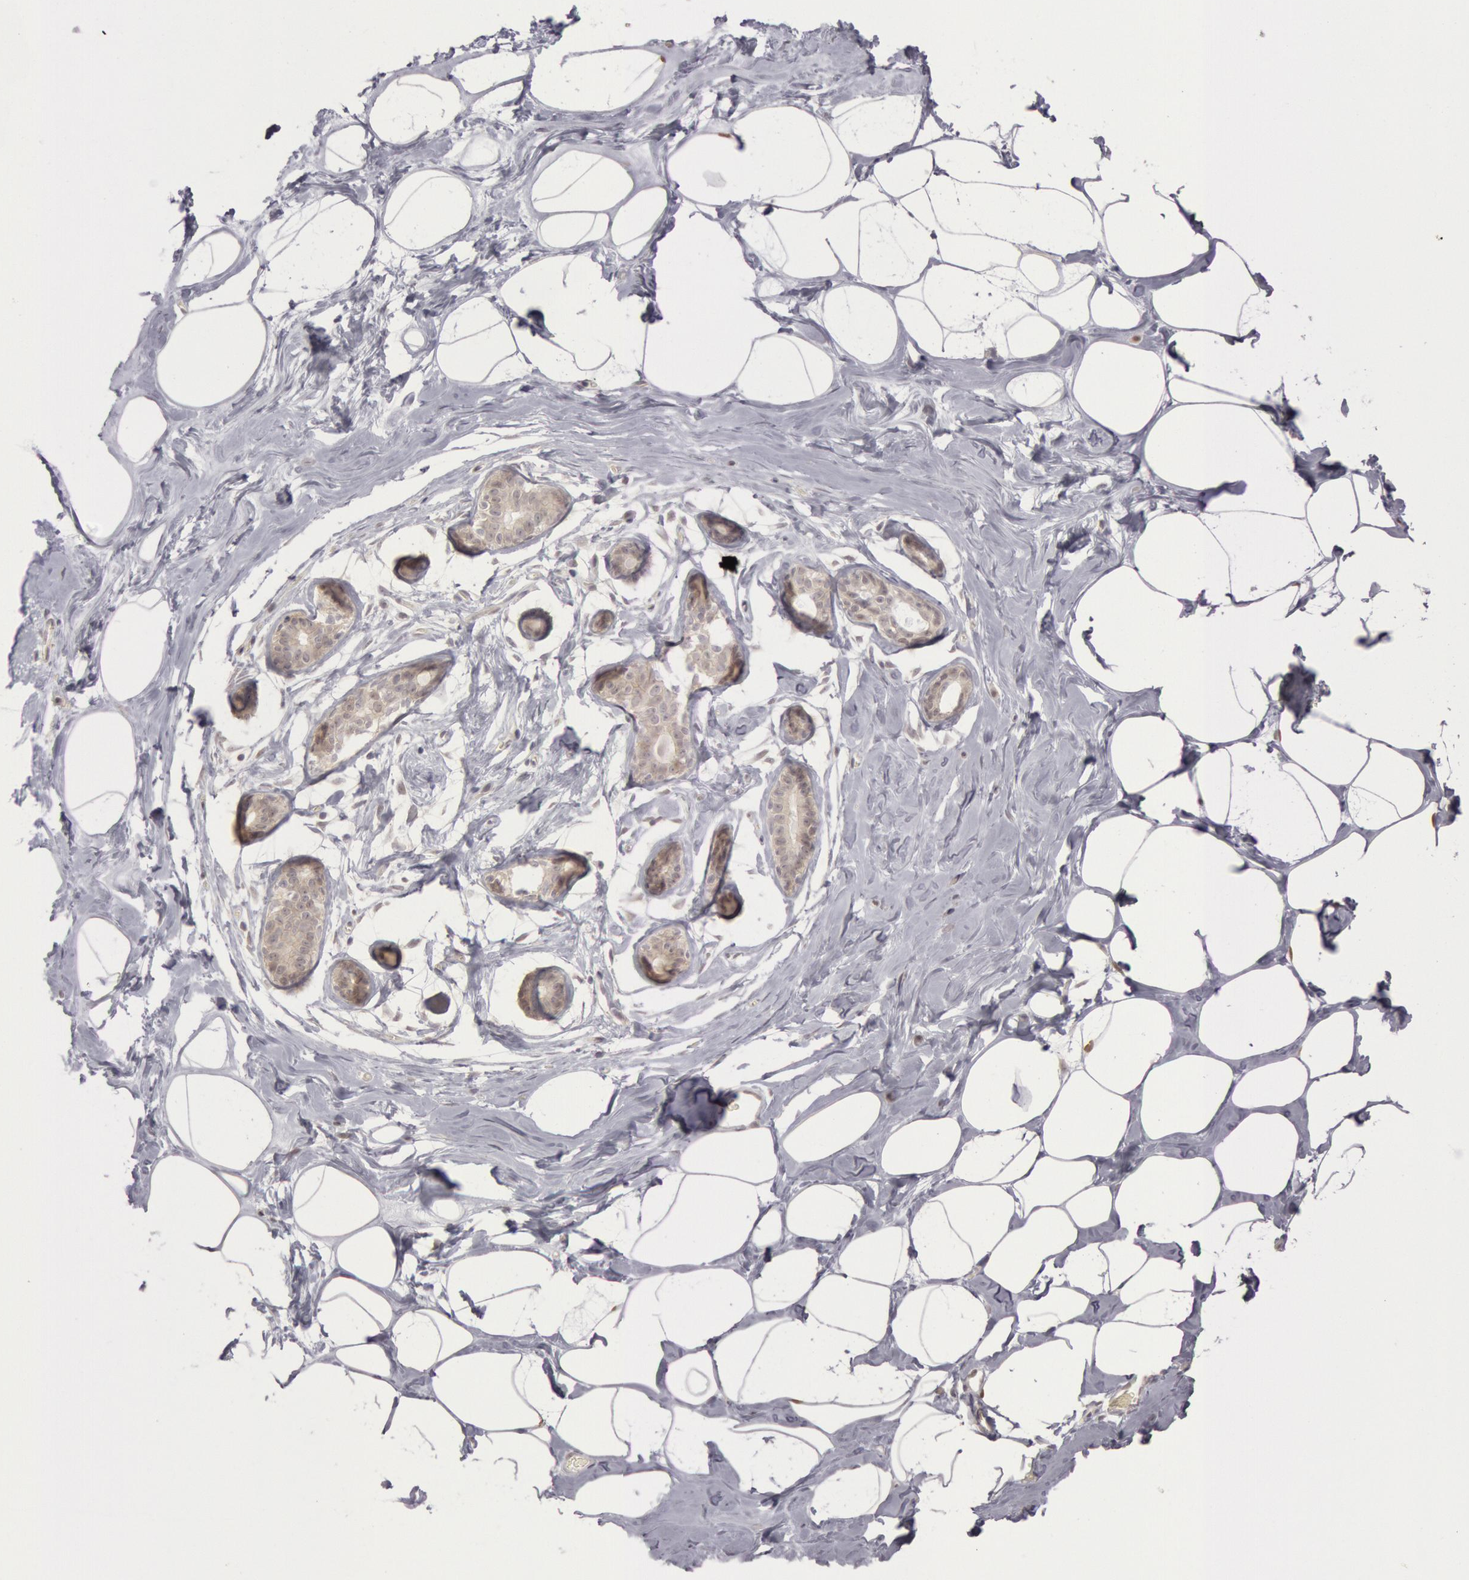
{"staining": {"intensity": "negative", "quantity": "none", "location": "none"}, "tissue": "breast", "cell_type": "Adipocytes", "image_type": "normal", "snomed": [{"axis": "morphology", "description": "Normal tissue, NOS"}, {"axis": "morphology", "description": "Fibrosis, NOS"}, {"axis": "topography", "description": "Breast"}], "caption": "Immunohistochemistry micrograph of unremarkable human breast stained for a protein (brown), which shows no staining in adipocytes. (DAB IHC visualized using brightfield microscopy, high magnification).", "gene": "RIMBP3B", "patient": {"sex": "female", "age": 39}}